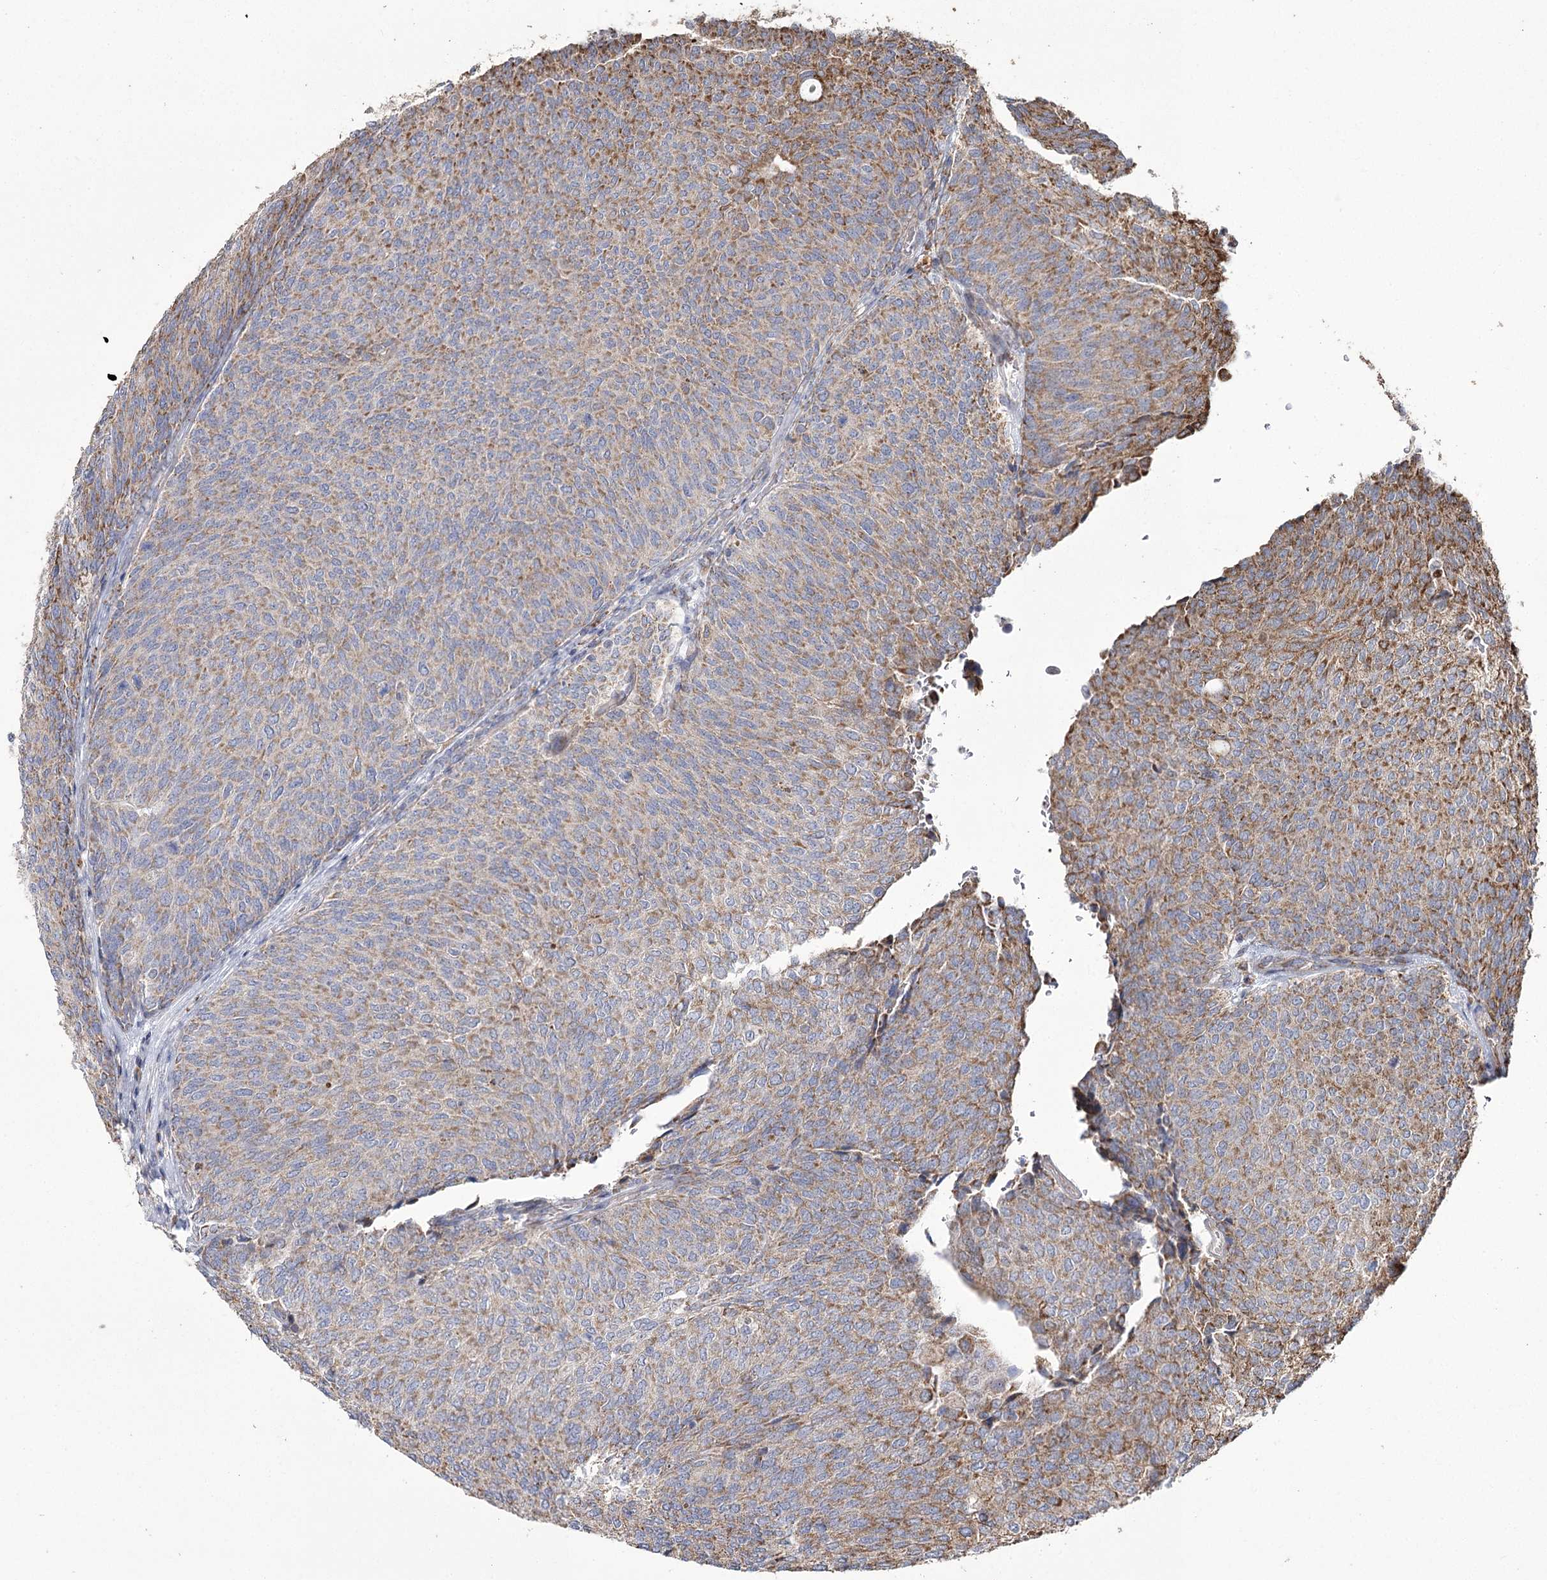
{"staining": {"intensity": "moderate", "quantity": ">75%", "location": "cytoplasmic/membranous"}, "tissue": "urothelial cancer", "cell_type": "Tumor cells", "image_type": "cancer", "snomed": [{"axis": "morphology", "description": "Urothelial carcinoma, Low grade"}, {"axis": "topography", "description": "Urinary bladder"}], "caption": "A histopathology image of human urothelial cancer stained for a protein demonstrates moderate cytoplasmic/membranous brown staining in tumor cells.", "gene": "RANBP3L", "patient": {"sex": "female", "age": 79}}